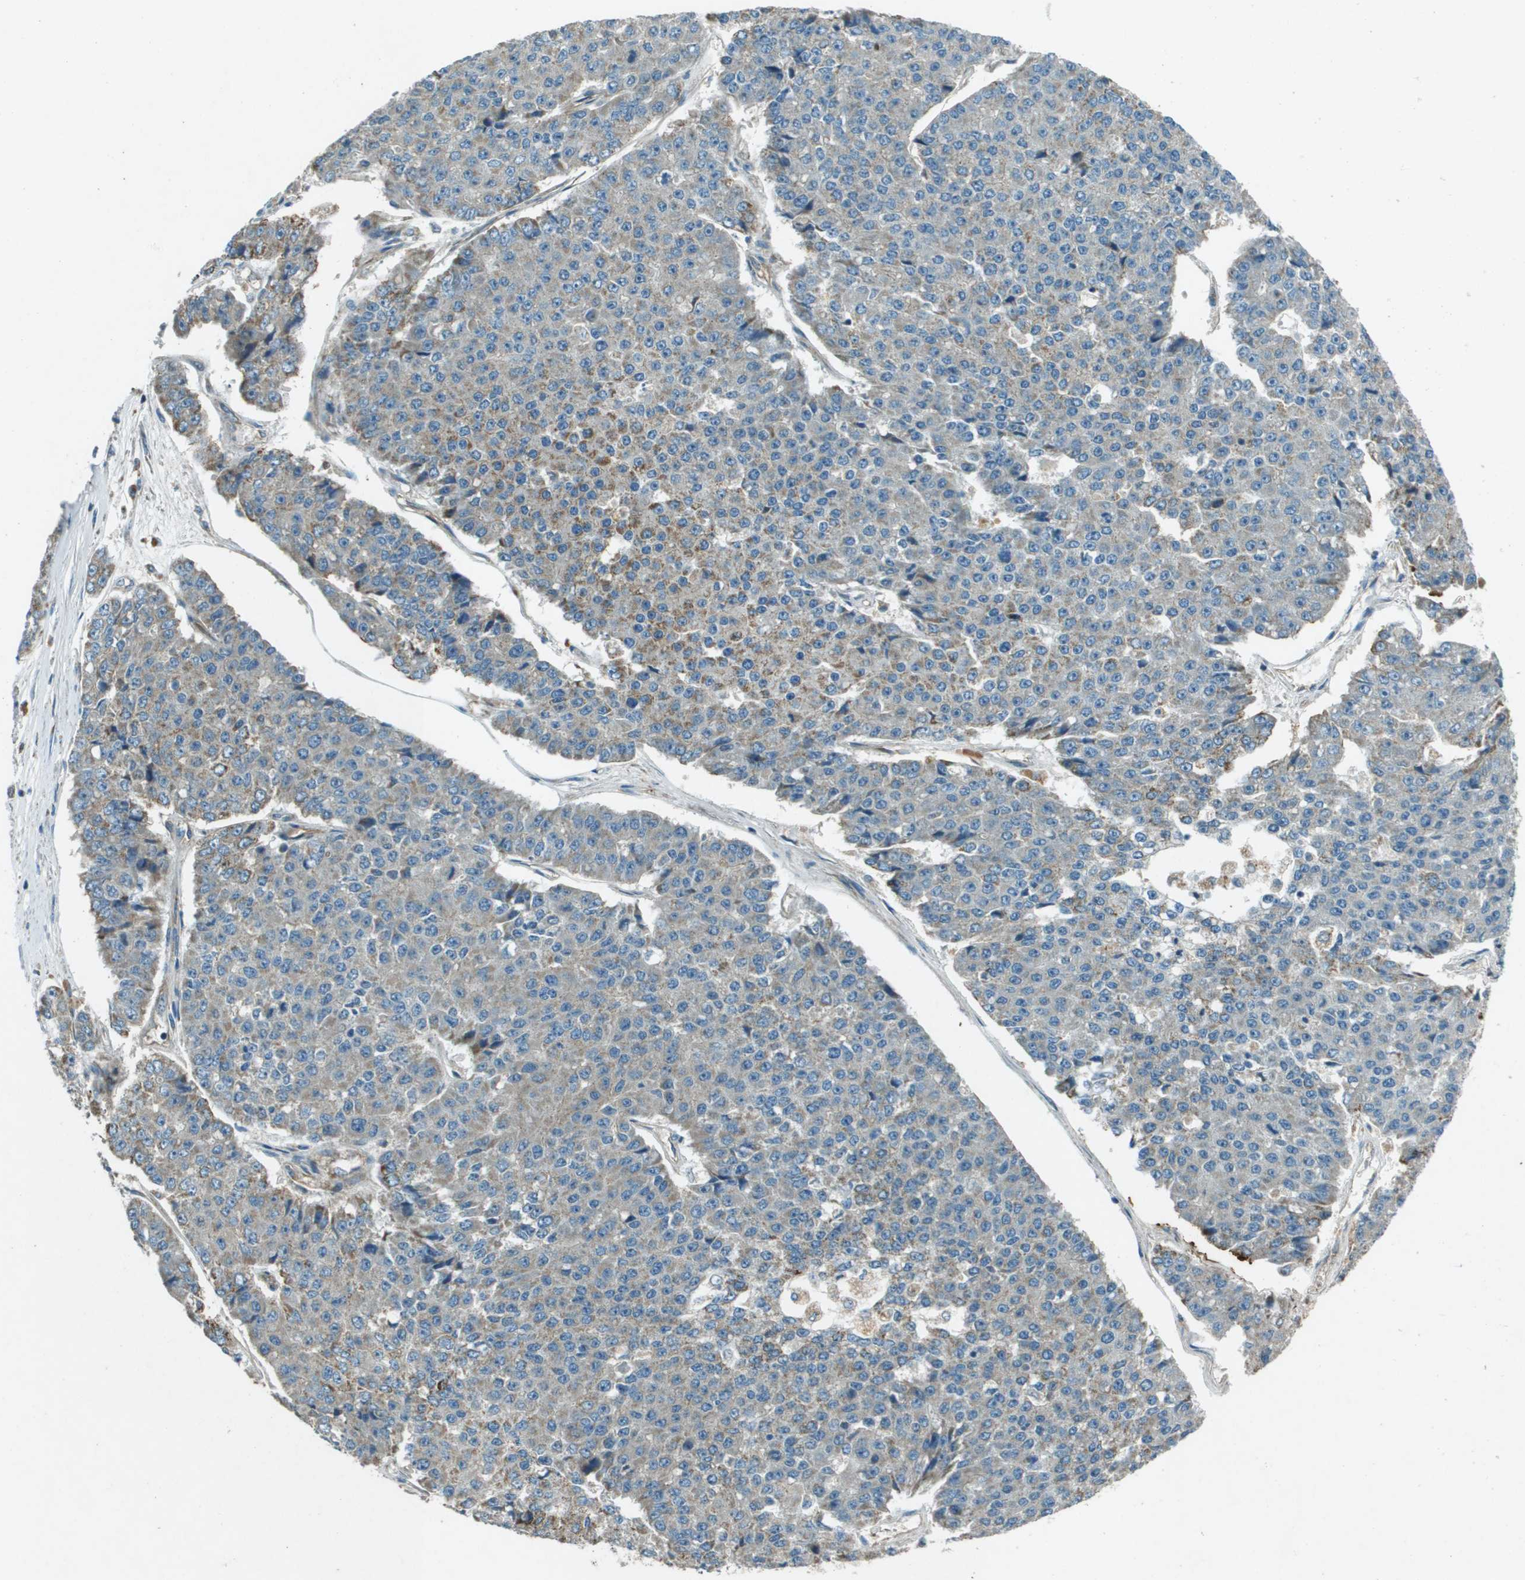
{"staining": {"intensity": "moderate", "quantity": "<25%", "location": "cytoplasmic/membranous"}, "tissue": "pancreatic cancer", "cell_type": "Tumor cells", "image_type": "cancer", "snomed": [{"axis": "morphology", "description": "Adenocarcinoma, NOS"}, {"axis": "topography", "description": "Pancreas"}], "caption": "High-magnification brightfield microscopy of pancreatic cancer stained with DAB (3,3'-diaminobenzidine) (brown) and counterstained with hematoxylin (blue). tumor cells exhibit moderate cytoplasmic/membranous positivity is present in about<25% of cells.", "gene": "MIGA1", "patient": {"sex": "male", "age": 50}}